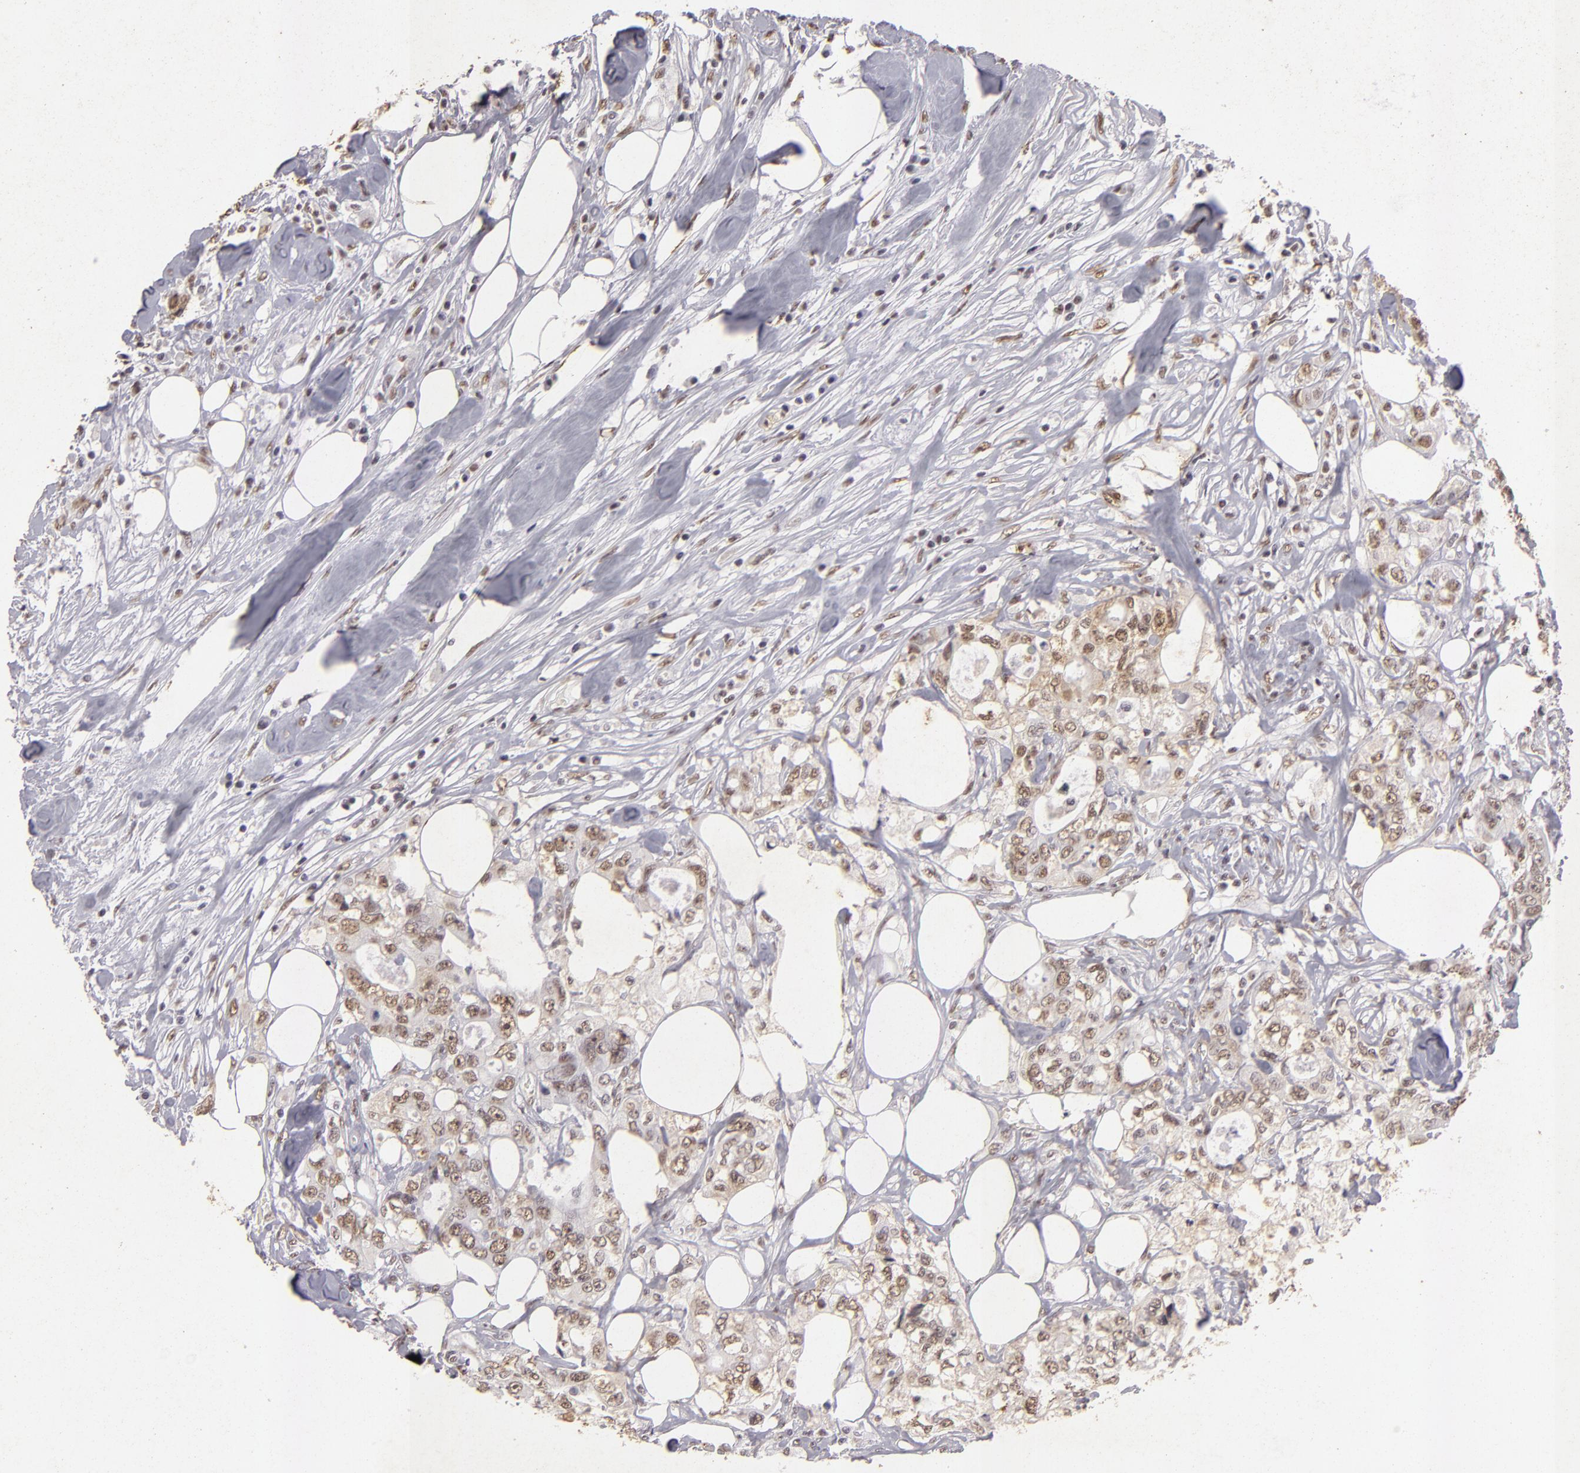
{"staining": {"intensity": "weak", "quantity": ">75%", "location": "nuclear"}, "tissue": "colorectal cancer", "cell_type": "Tumor cells", "image_type": "cancer", "snomed": [{"axis": "morphology", "description": "Adenocarcinoma, NOS"}, {"axis": "topography", "description": "Rectum"}], "caption": "High-magnification brightfield microscopy of colorectal adenocarcinoma stained with DAB (brown) and counterstained with hematoxylin (blue). tumor cells exhibit weak nuclear positivity is seen in about>75% of cells.", "gene": "CBX3", "patient": {"sex": "female", "age": 57}}